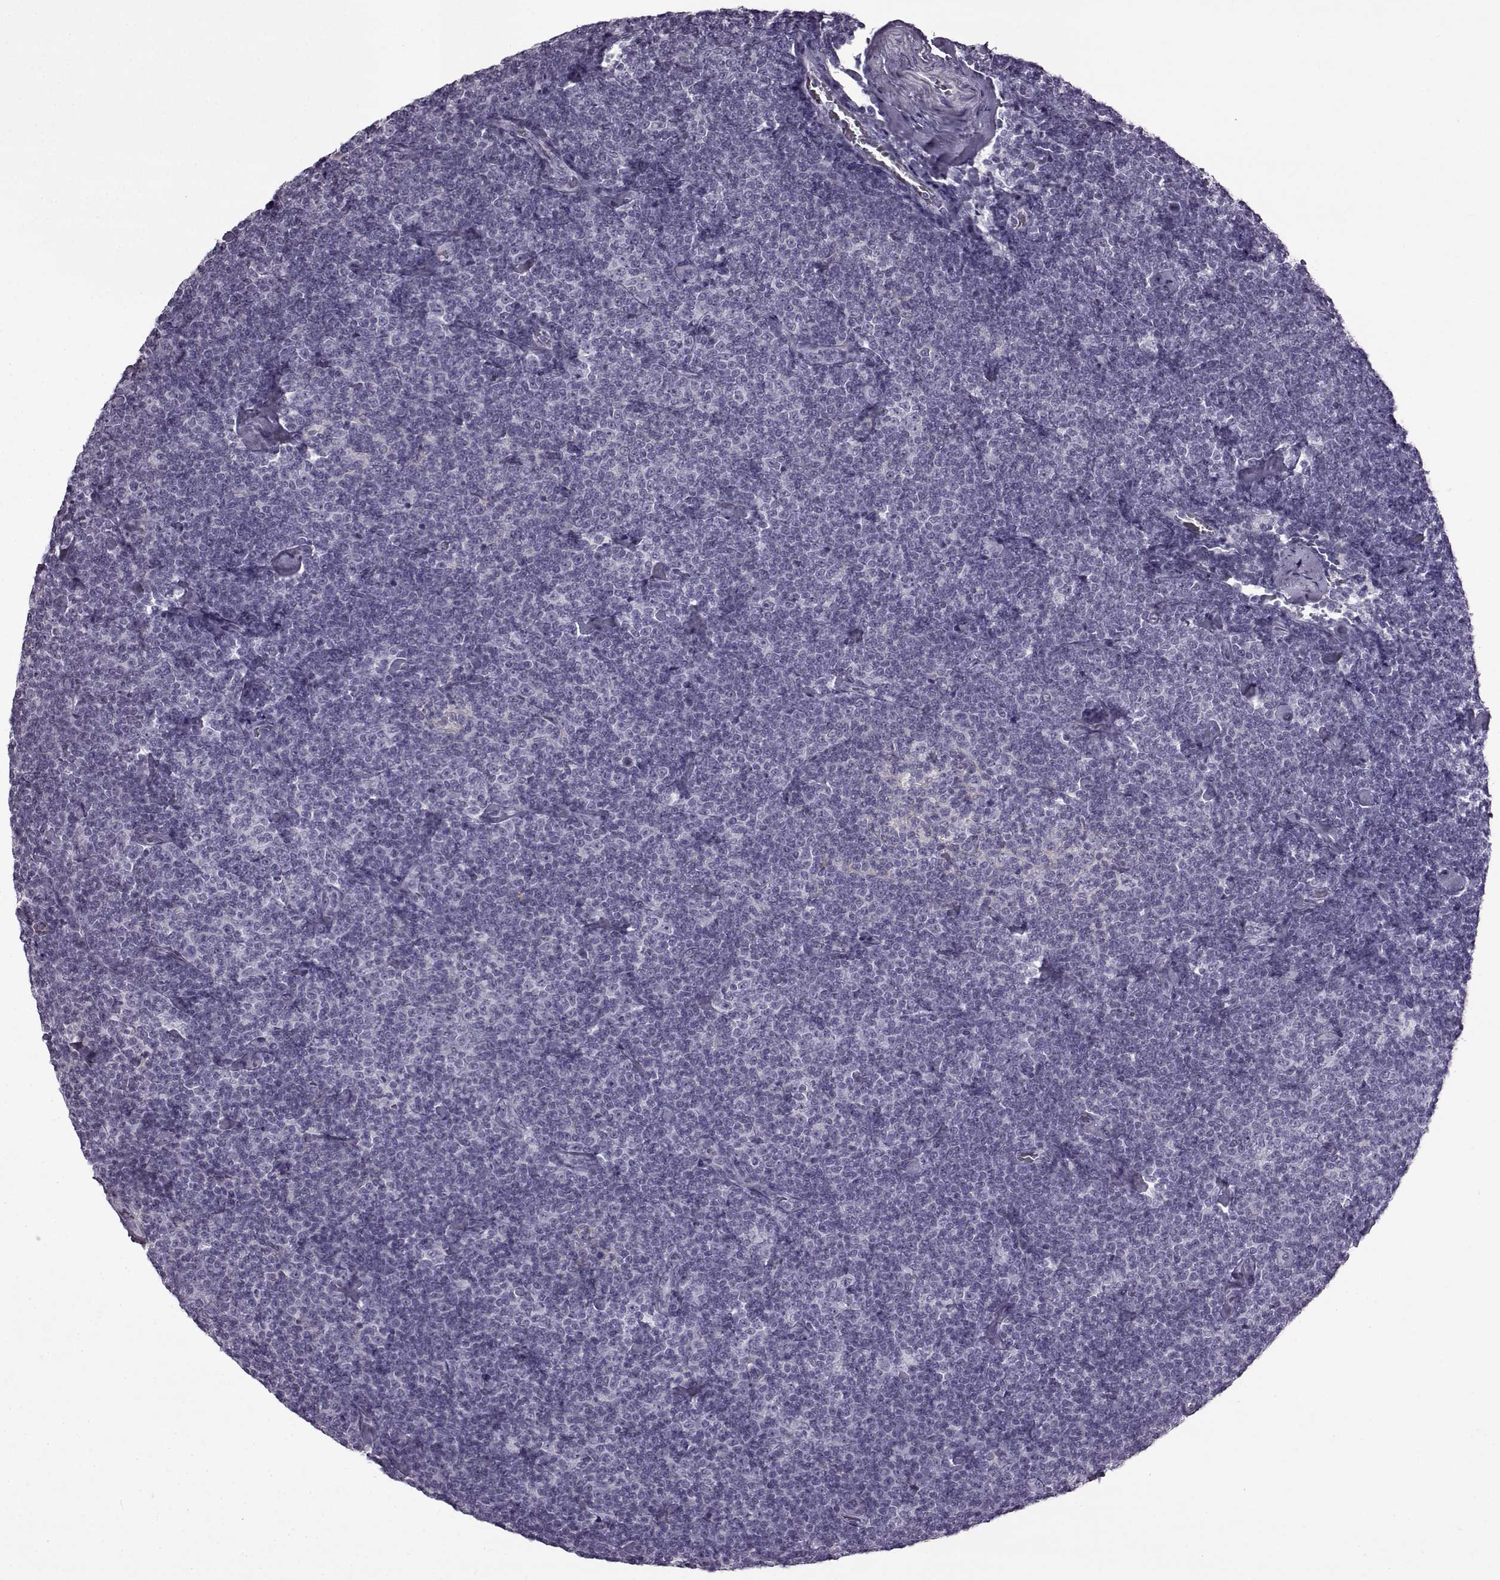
{"staining": {"intensity": "negative", "quantity": "none", "location": "none"}, "tissue": "lymphoma", "cell_type": "Tumor cells", "image_type": "cancer", "snomed": [{"axis": "morphology", "description": "Malignant lymphoma, non-Hodgkin's type, Low grade"}, {"axis": "topography", "description": "Lymph node"}], "caption": "This is a image of immunohistochemistry staining of lymphoma, which shows no expression in tumor cells. (DAB (3,3'-diaminobenzidine) IHC with hematoxylin counter stain).", "gene": "SLC28A2", "patient": {"sex": "male", "age": 81}}